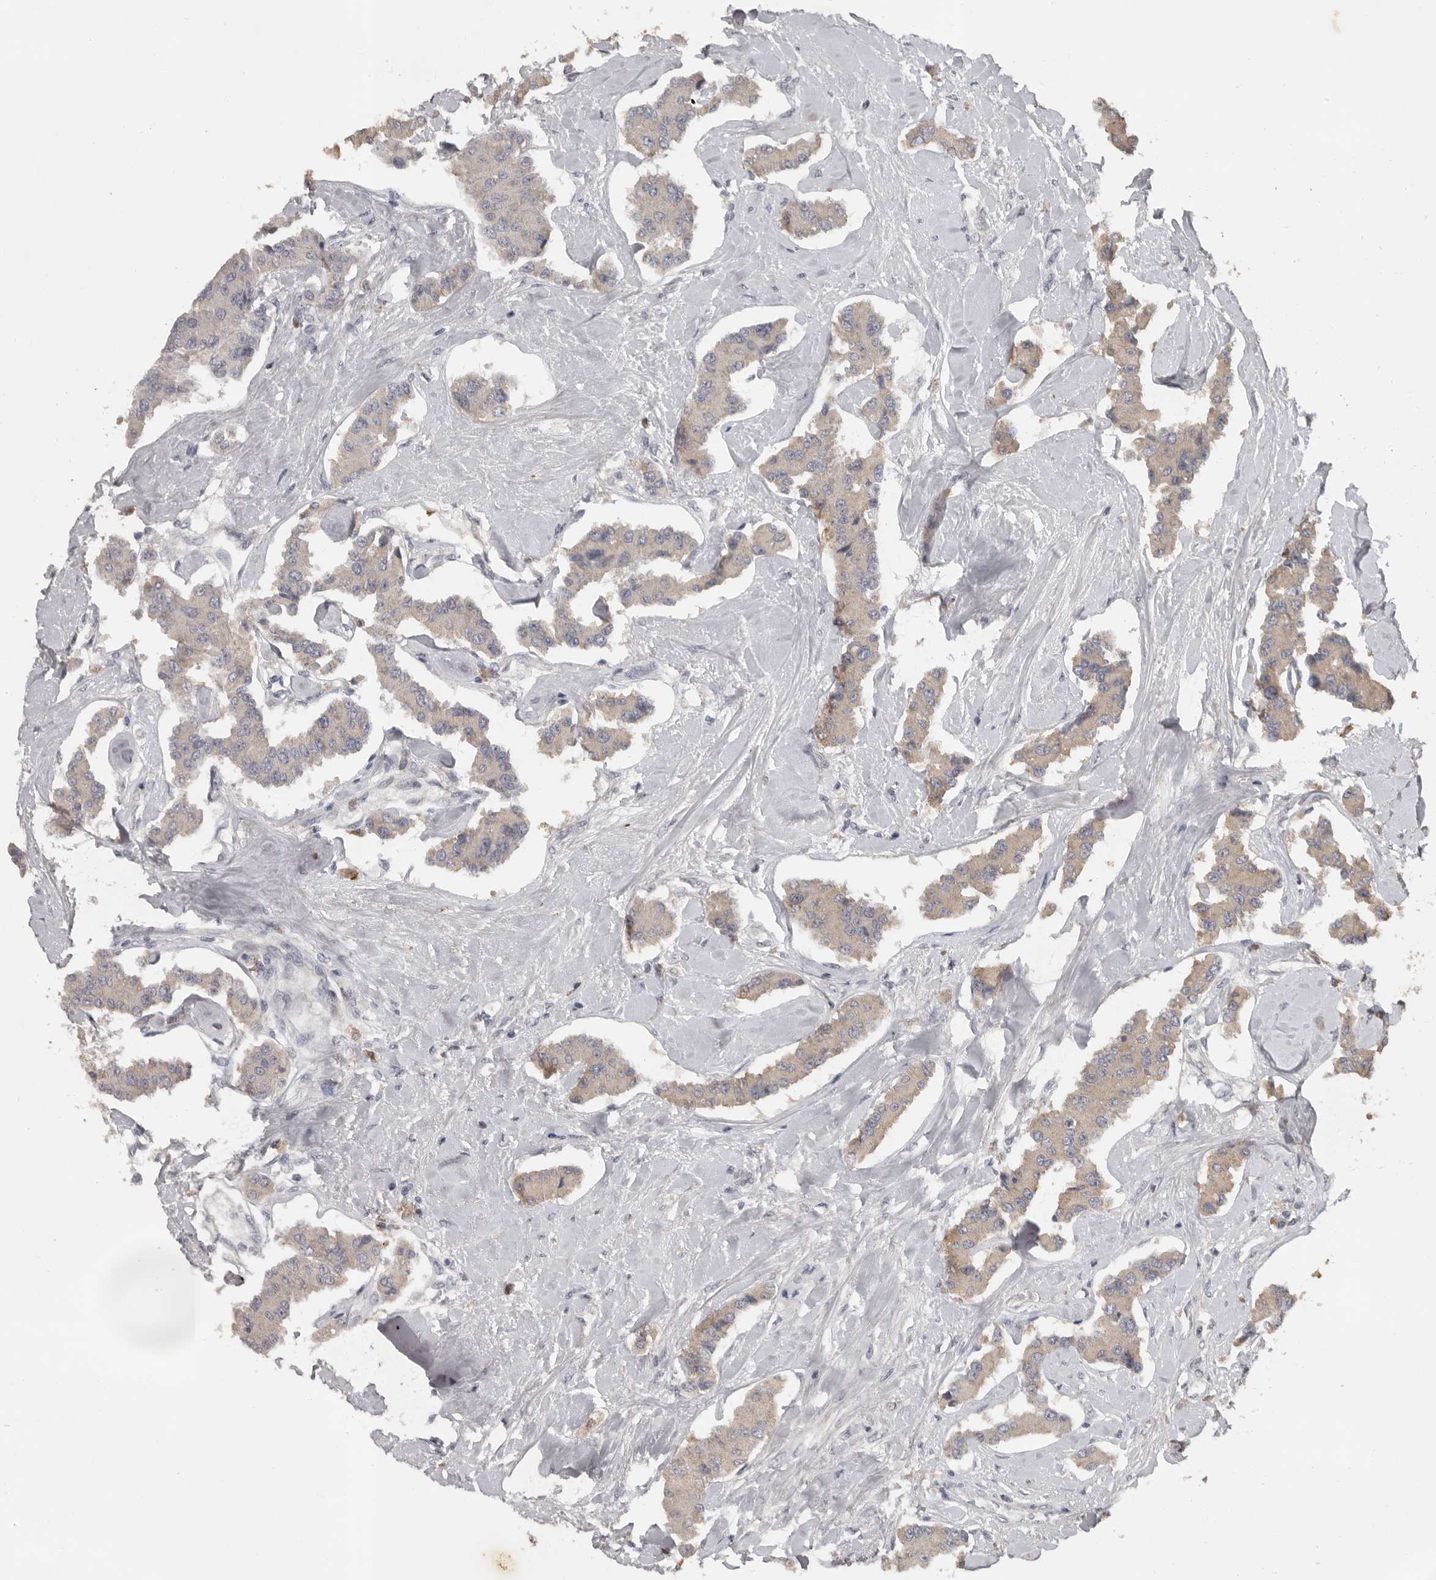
{"staining": {"intensity": "weak", "quantity": "<25%", "location": "cytoplasmic/membranous"}, "tissue": "carcinoid", "cell_type": "Tumor cells", "image_type": "cancer", "snomed": [{"axis": "morphology", "description": "Carcinoid, malignant, NOS"}, {"axis": "topography", "description": "Pancreas"}], "caption": "Tumor cells are negative for protein expression in human carcinoid.", "gene": "MTF1", "patient": {"sex": "male", "age": 41}}